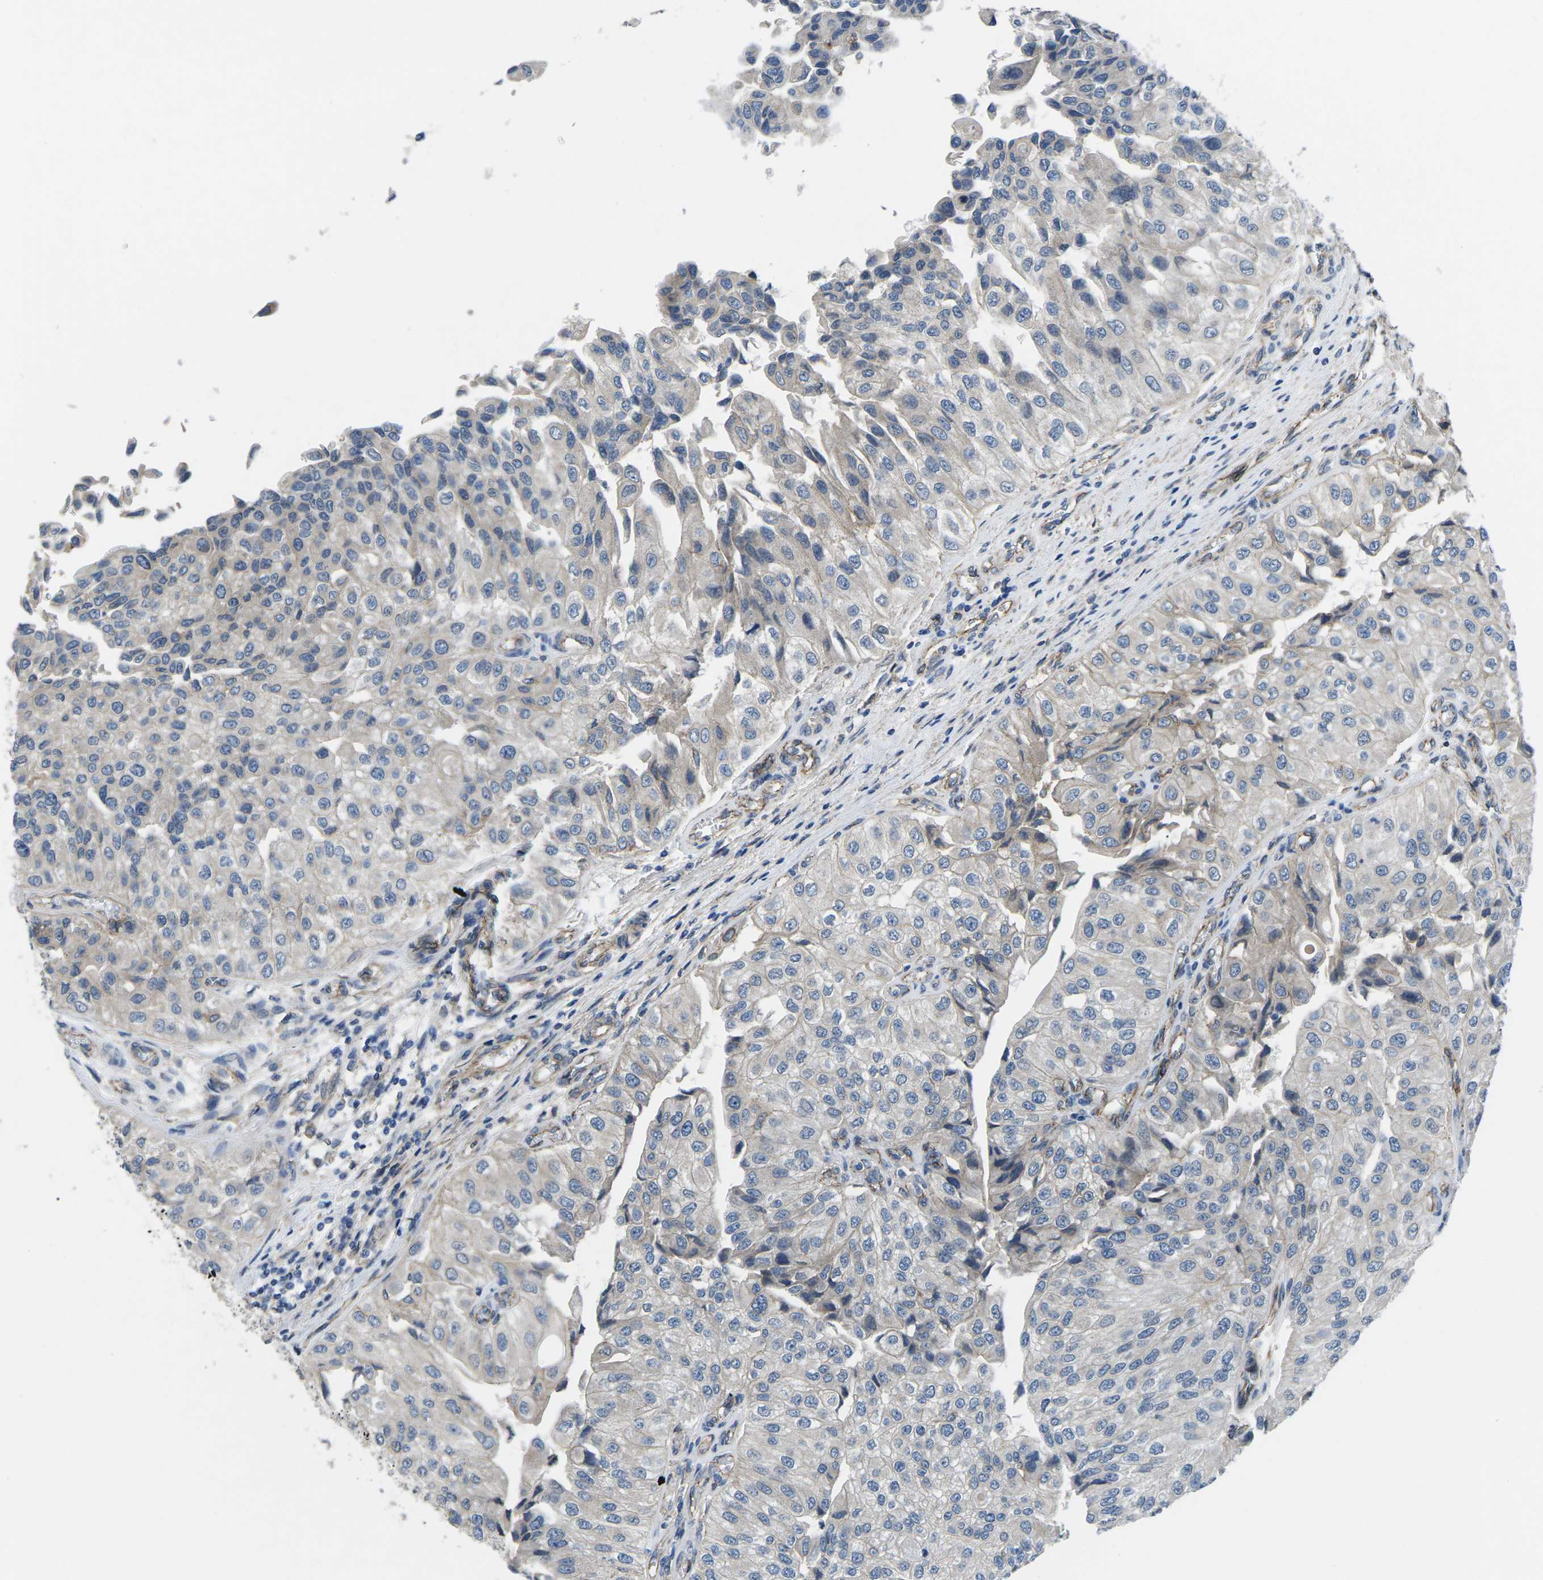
{"staining": {"intensity": "weak", "quantity": "<25%", "location": "cytoplasmic/membranous"}, "tissue": "urothelial cancer", "cell_type": "Tumor cells", "image_type": "cancer", "snomed": [{"axis": "morphology", "description": "Urothelial carcinoma, High grade"}, {"axis": "topography", "description": "Kidney"}, {"axis": "topography", "description": "Urinary bladder"}], "caption": "Immunohistochemistry of human urothelial cancer exhibits no staining in tumor cells.", "gene": "CTNND1", "patient": {"sex": "male", "age": 77}}